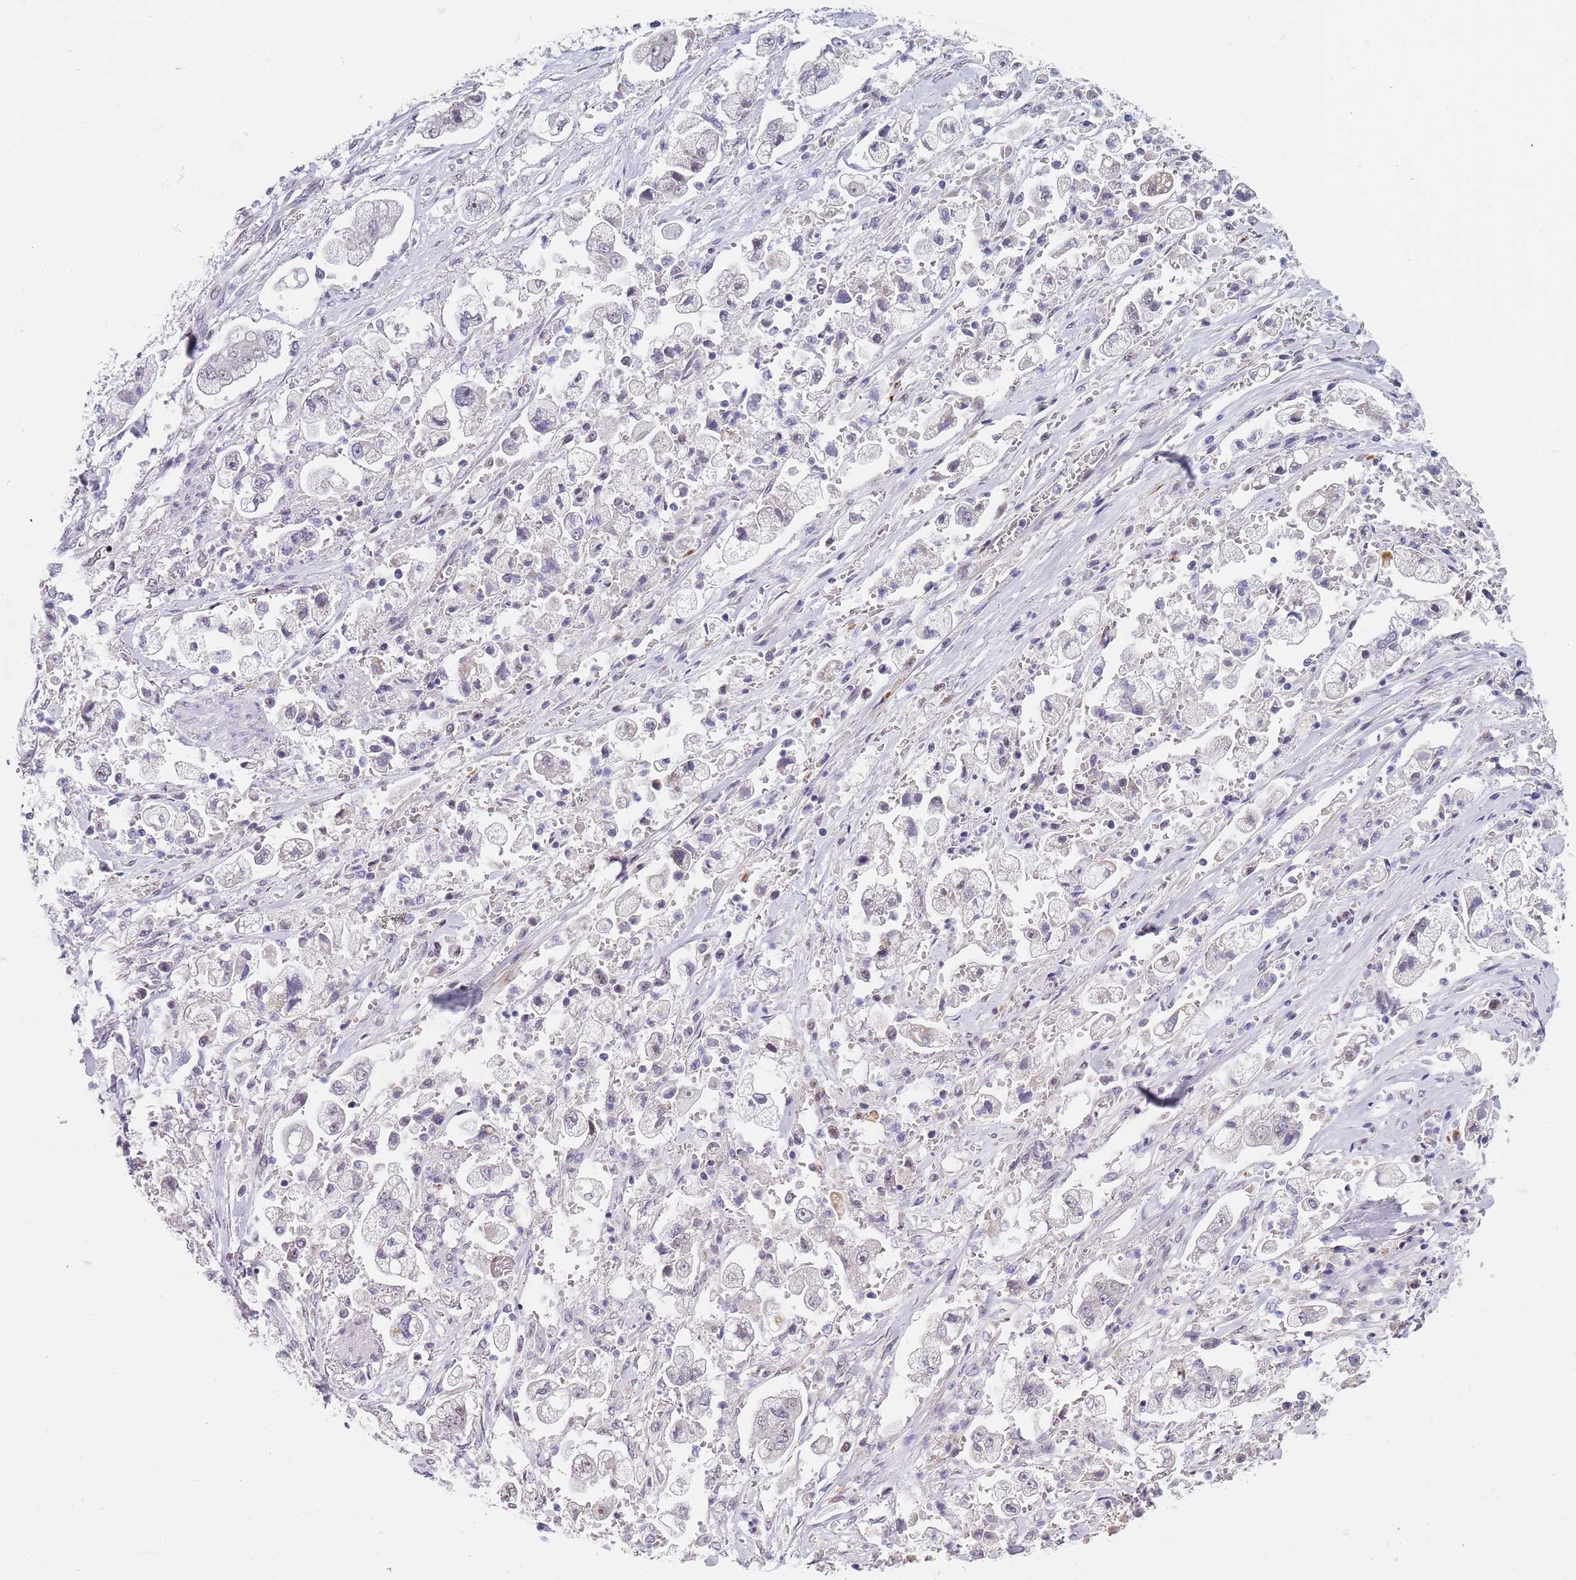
{"staining": {"intensity": "negative", "quantity": "none", "location": "none"}, "tissue": "stomach cancer", "cell_type": "Tumor cells", "image_type": "cancer", "snomed": [{"axis": "morphology", "description": "Adenocarcinoma, NOS"}, {"axis": "topography", "description": "Stomach"}], "caption": "Immunohistochemical staining of stomach cancer shows no significant positivity in tumor cells.", "gene": "PLCL2", "patient": {"sex": "male", "age": 62}}